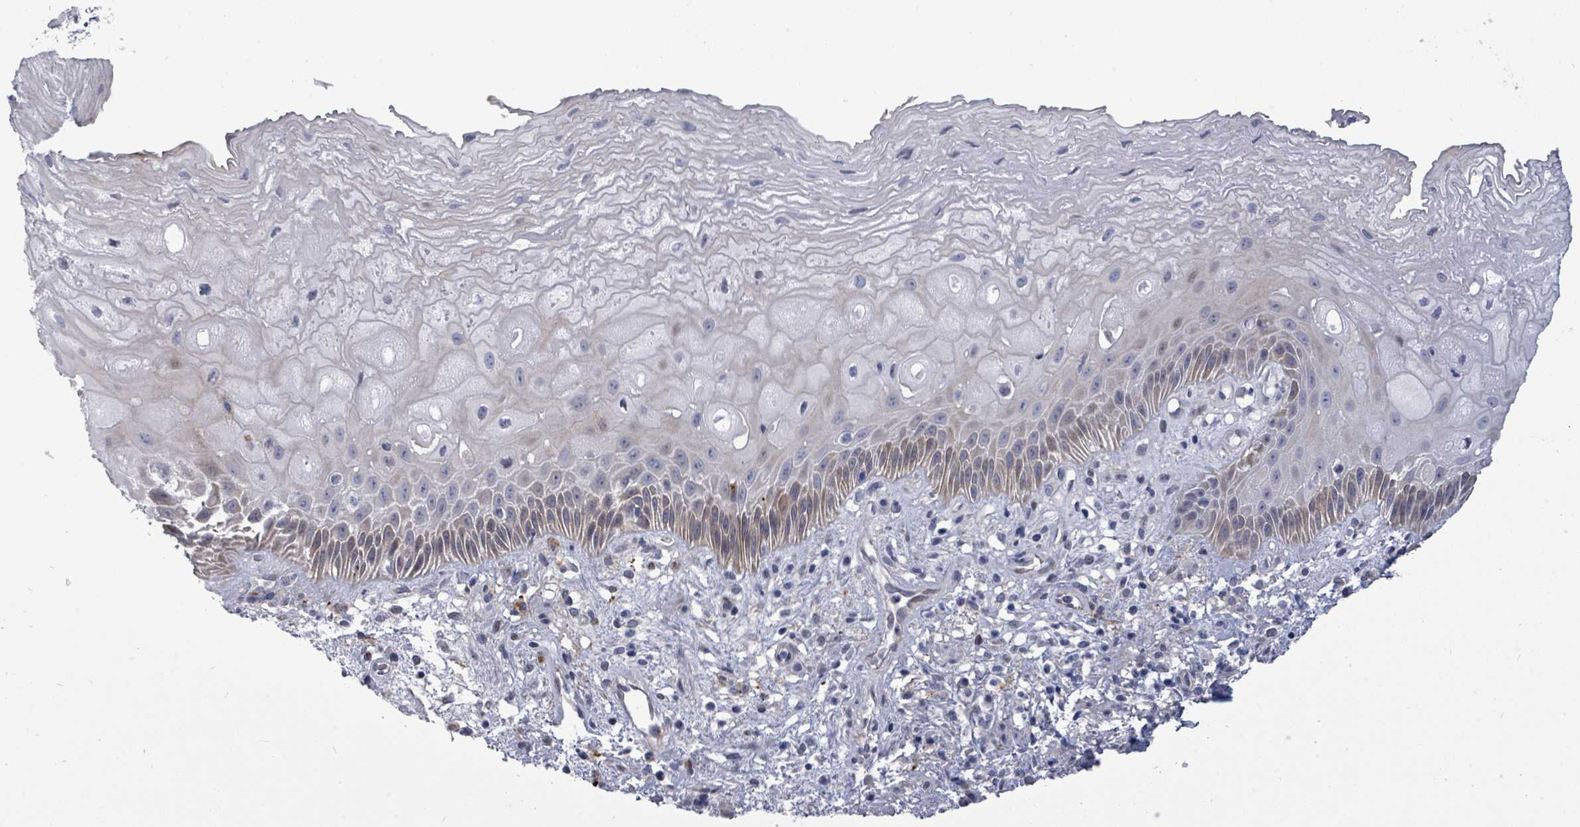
{"staining": {"intensity": "weak", "quantity": "<25%", "location": "cytoplasmic/membranous"}, "tissue": "esophagus", "cell_type": "Squamous epithelial cells", "image_type": "normal", "snomed": [{"axis": "morphology", "description": "Normal tissue, NOS"}, {"axis": "topography", "description": "Esophagus"}], "caption": "IHC photomicrograph of unremarkable esophagus: esophagus stained with DAB displays no significant protein expression in squamous epithelial cells. (Brightfield microscopy of DAB (3,3'-diaminobenzidine) immunohistochemistry (IHC) at high magnification).", "gene": "CT45A10", "patient": {"sex": "male", "age": 60}}